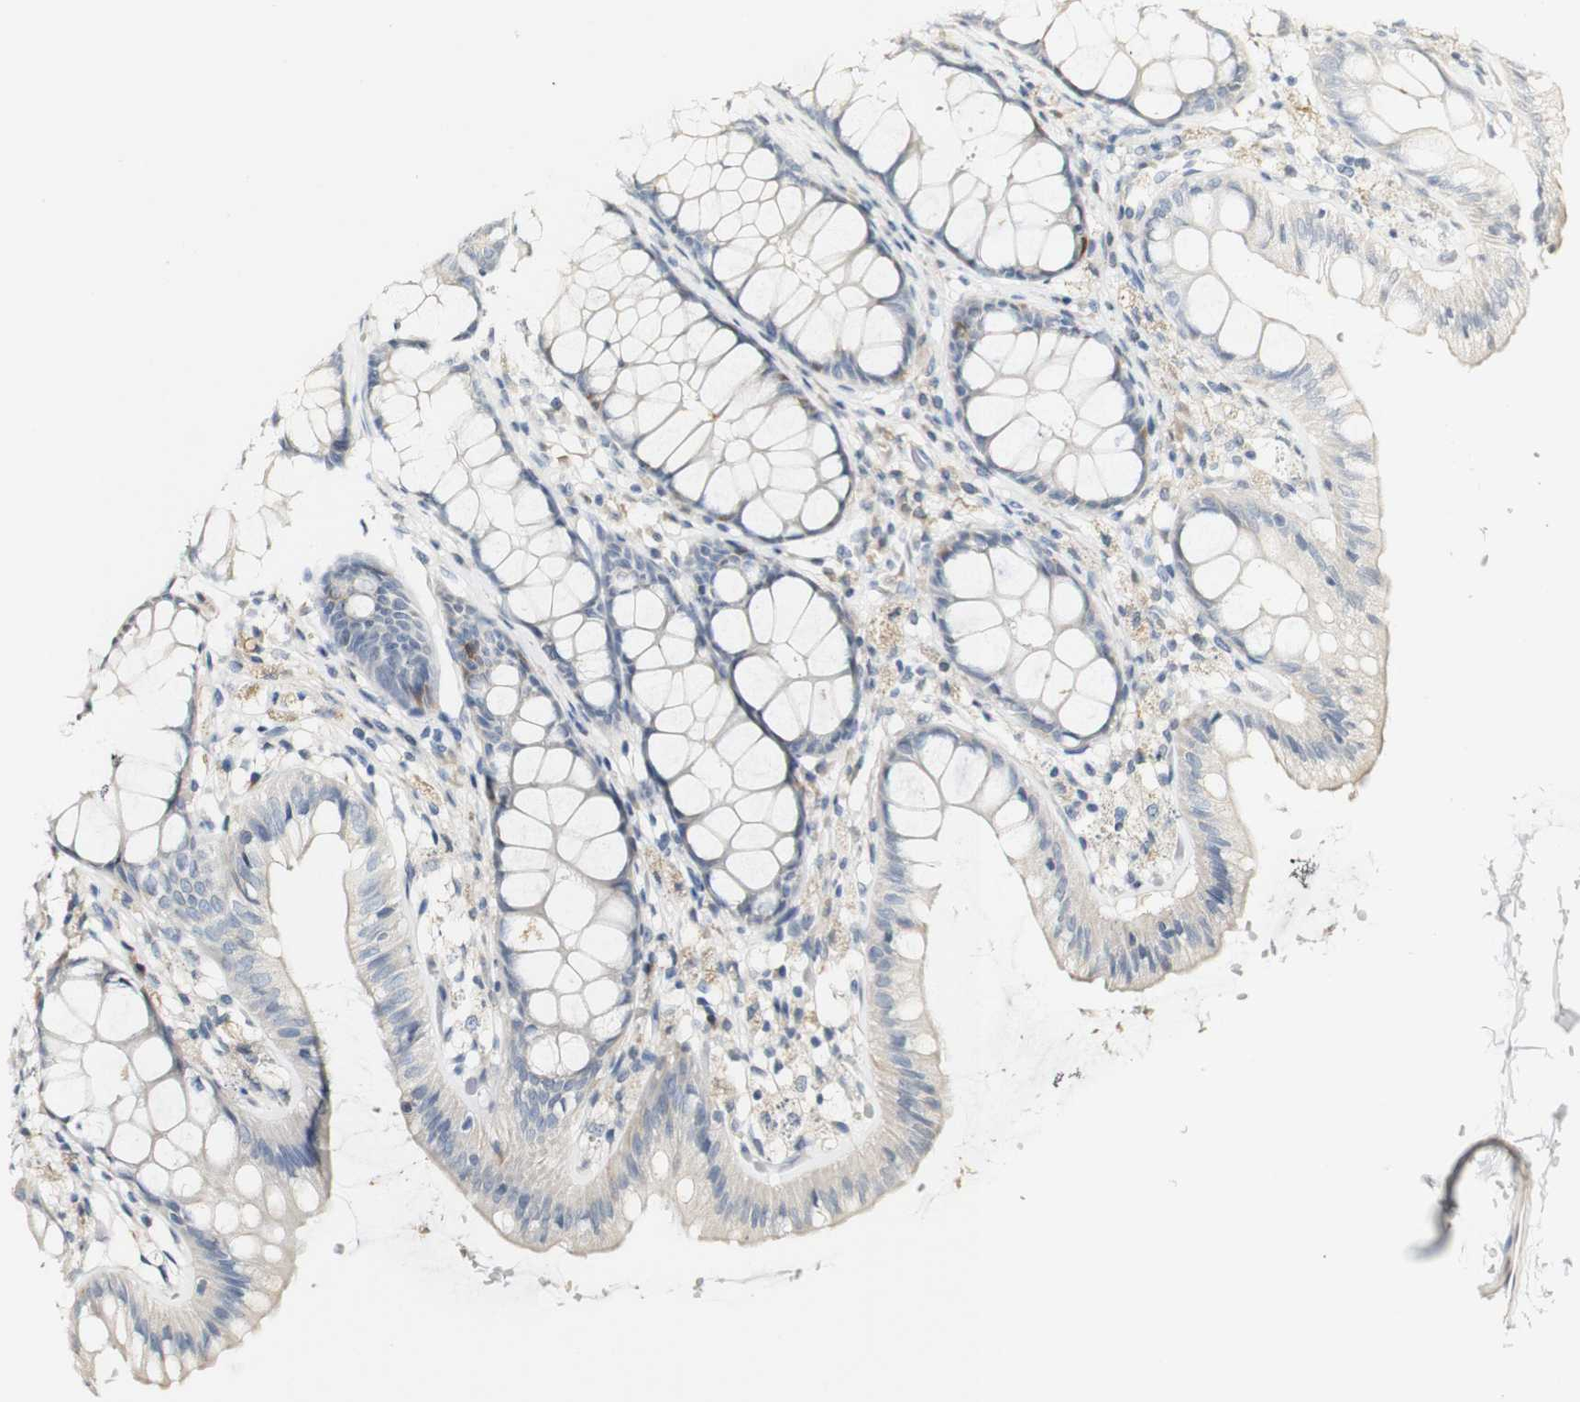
{"staining": {"intensity": "negative", "quantity": "none", "location": "none"}, "tissue": "colon", "cell_type": "Endothelial cells", "image_type": "normal", "snomed": [{"axis": "morphology", "description": "Normal tissue, NOS"}, {"axis": "topography", "description": "Colon"}], "caption": "This is an immunohistochemistry (IHC) photomicrograph of unremarkable colon. There is no positivity in endothelial cells.", "gene": "FMO3", "patient": {"sex": "female", "age": 55}}